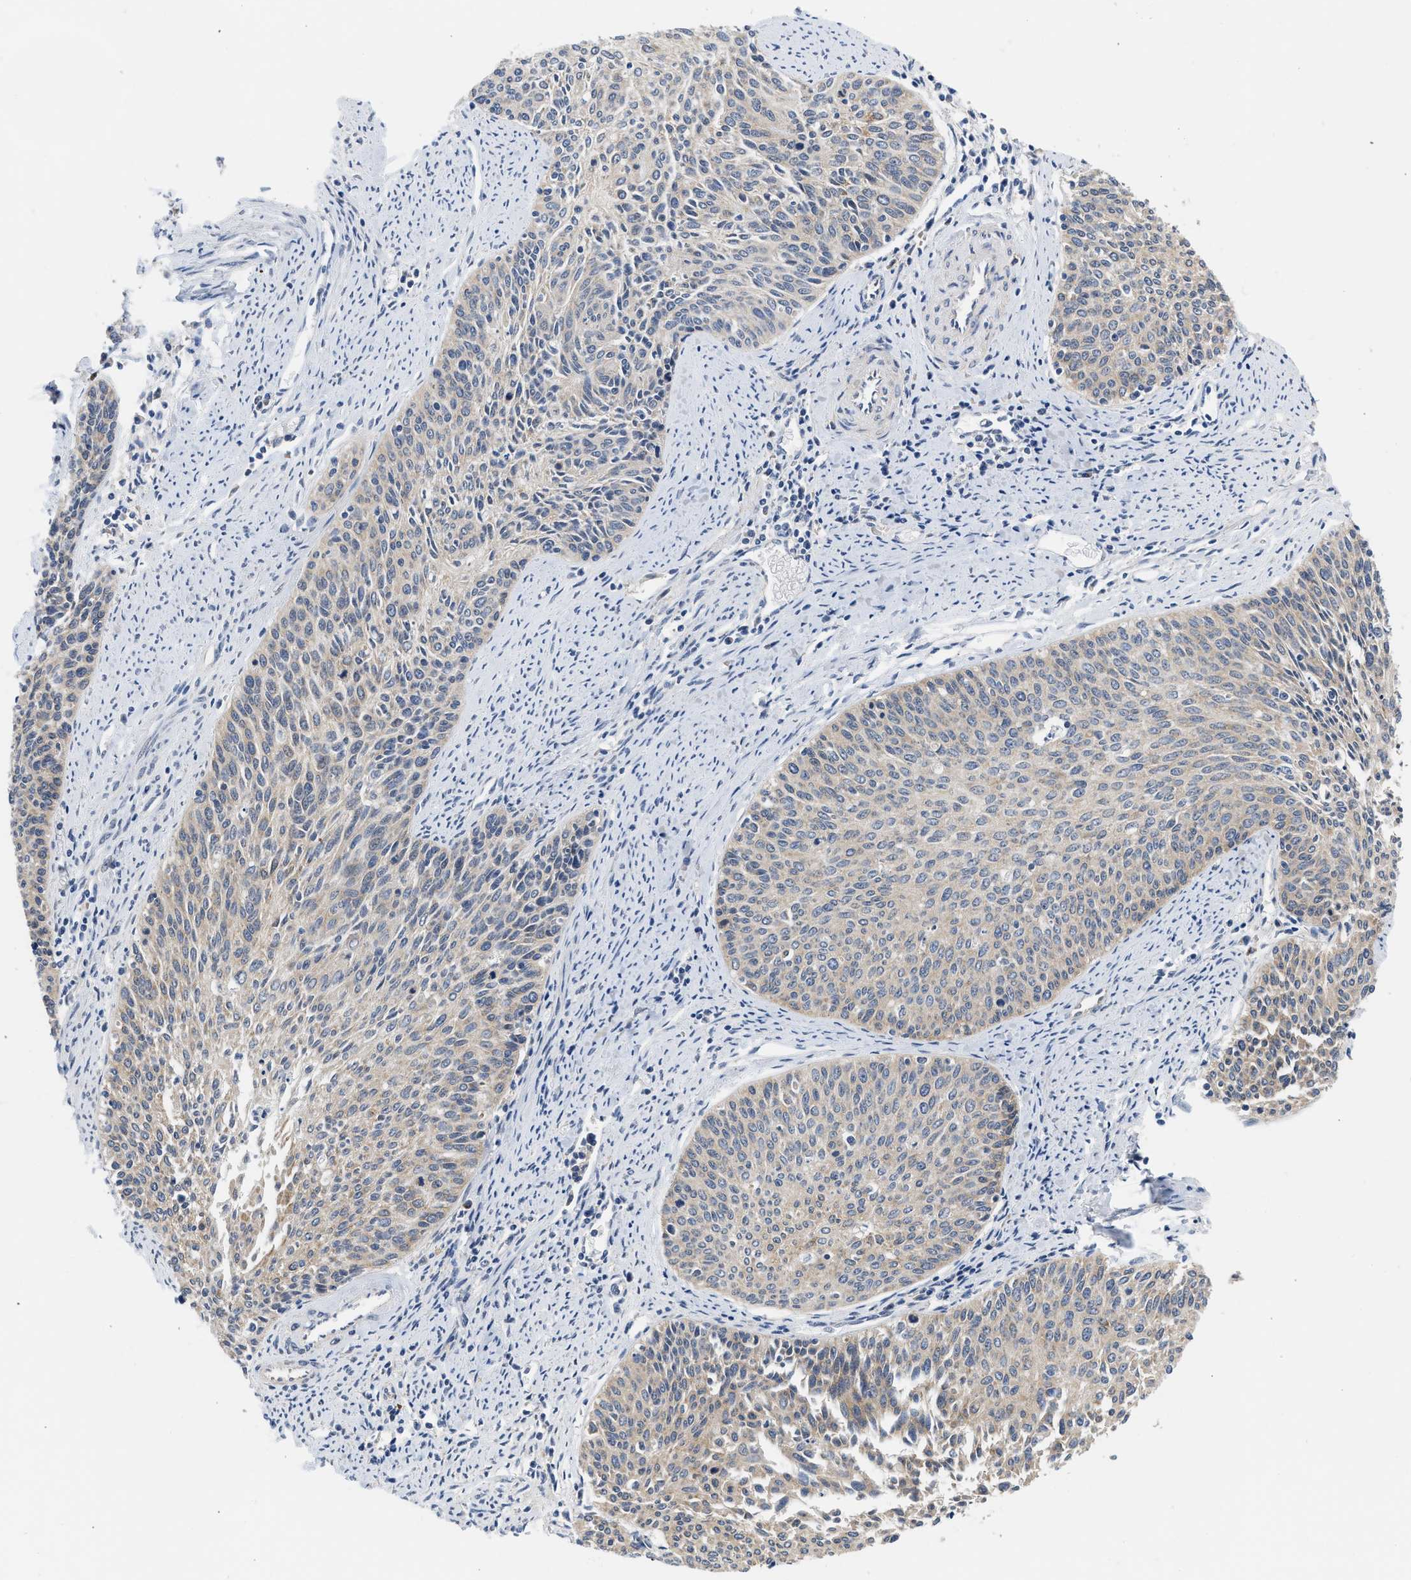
{"staining": {"intensity": "weak", "quantity": "<25%", "location": "cytoplasmic/membranous"}, "tissue": "cervical cancer", "cell_type": "Tumor cells", "image_type": "cancer", "snomed": [{"axis": "morphology", "description": "Squamous cell carcinoma, NOS"}, {"axis": "topography", "description": "Cervix"}], "caption": "The photomicrograph displays no staining of tumor cells in cervical cancer (squamous cell carcinoma). (Stains: DAB immunohistochemistry with hematoxylin counter stain, Microscopy: brightfield microscopy at high magnification).", "gene": "POLG2", "patient": {"sex": "female", "age": 55}}